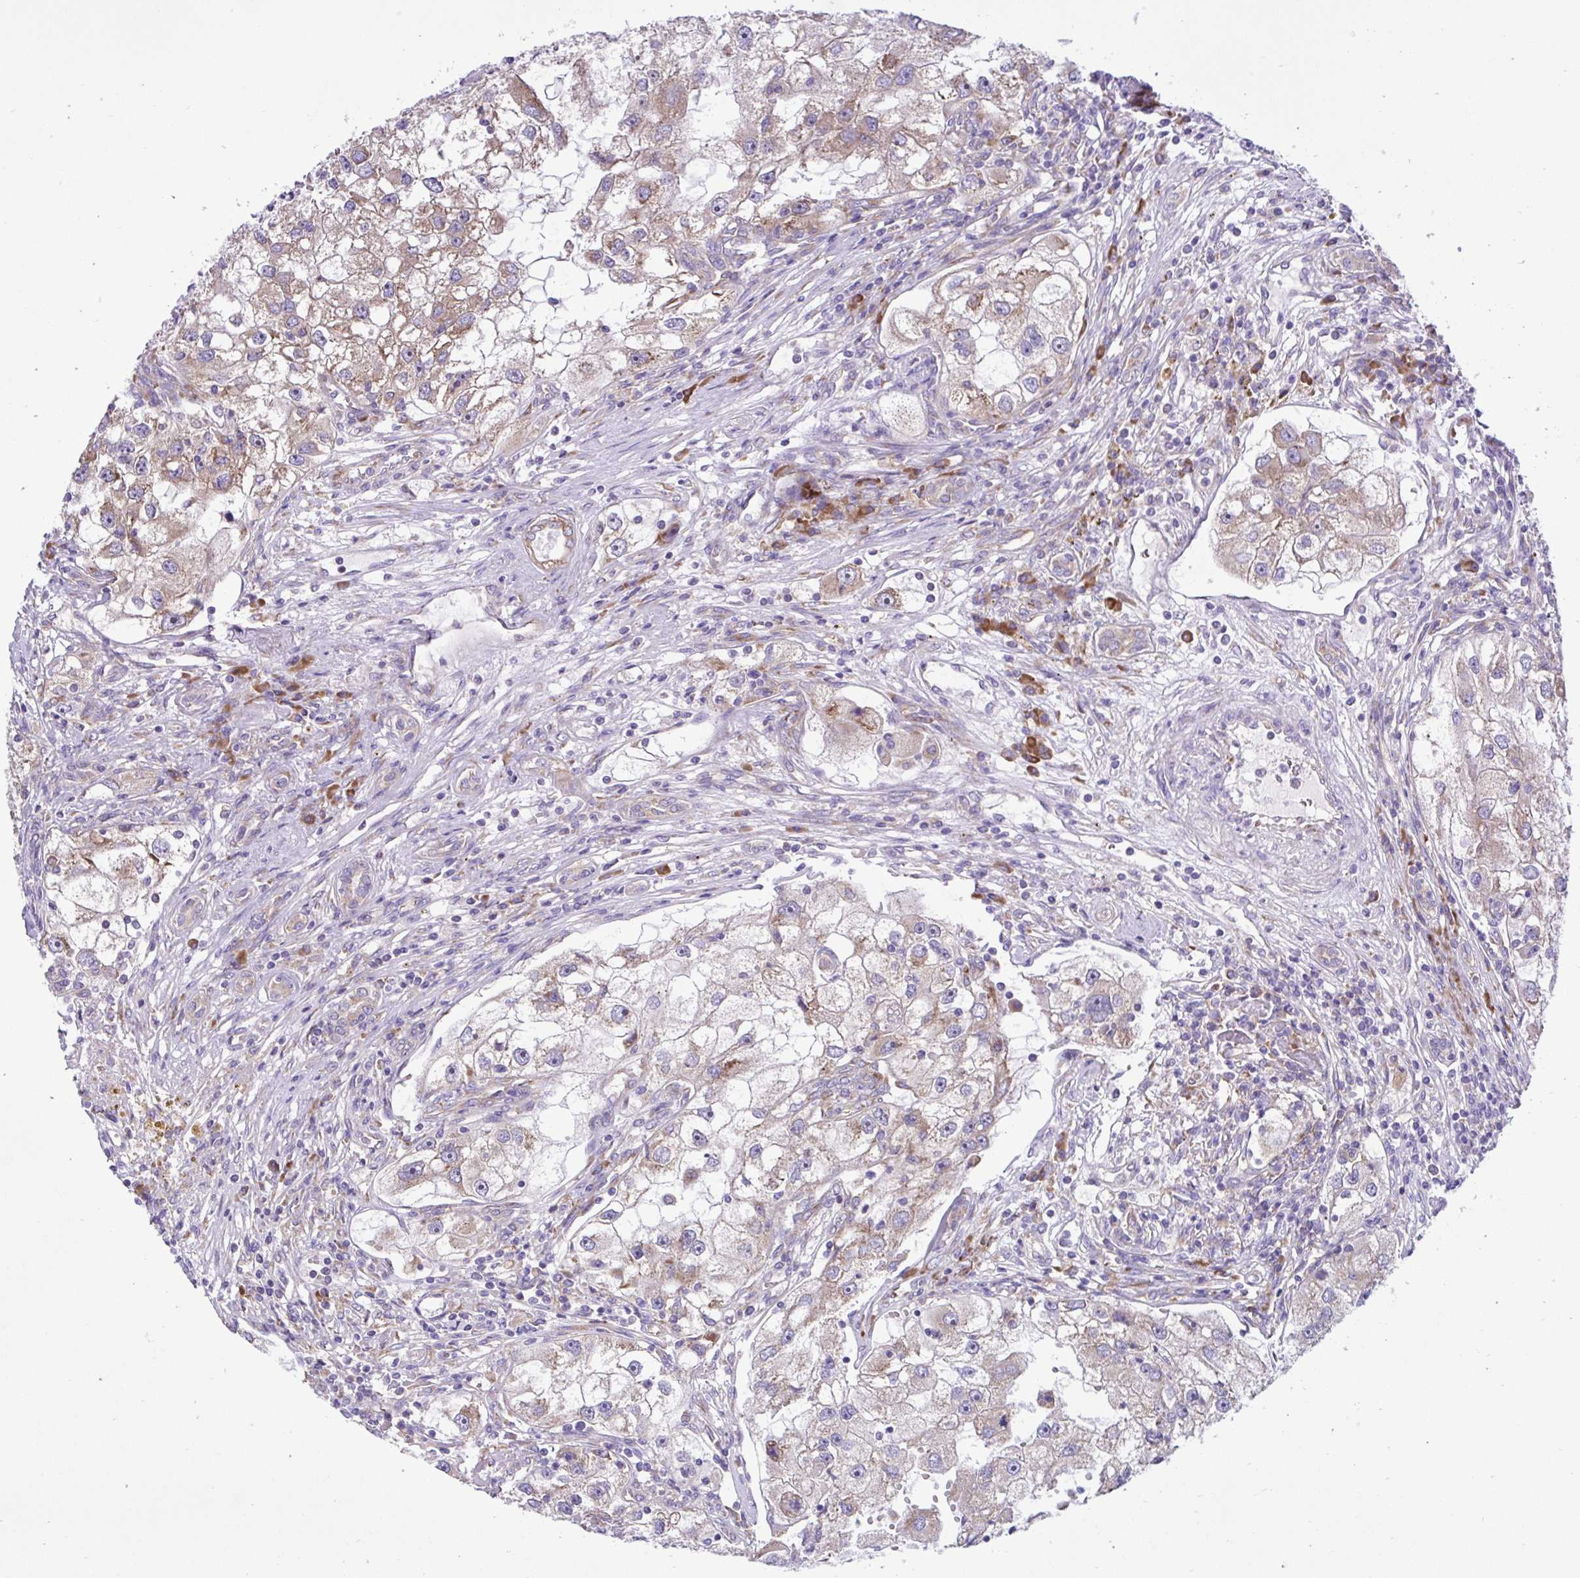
{"staining": {"intensity": "weak", "quantity": "25%-75%", "location": "cytoplasmic/membranous"}, "tissue": "renal cancer", "cell_type": "Tumor cells", "image_type": "cancer", "snomed": [{"axis": "morphology", "description": "Adenocarcinoma, NOS"}, {"axis": "topography", "description": "Kidney"}], "caption": "This micrograph reveals IHC staining of adenocarcinoma (renal), with low weak cytoplasmic/membranous staining in approximately 25%-75% of tumor cells.", "gene": "RPL7", "patient": {"sex": "male", "age": 63}}